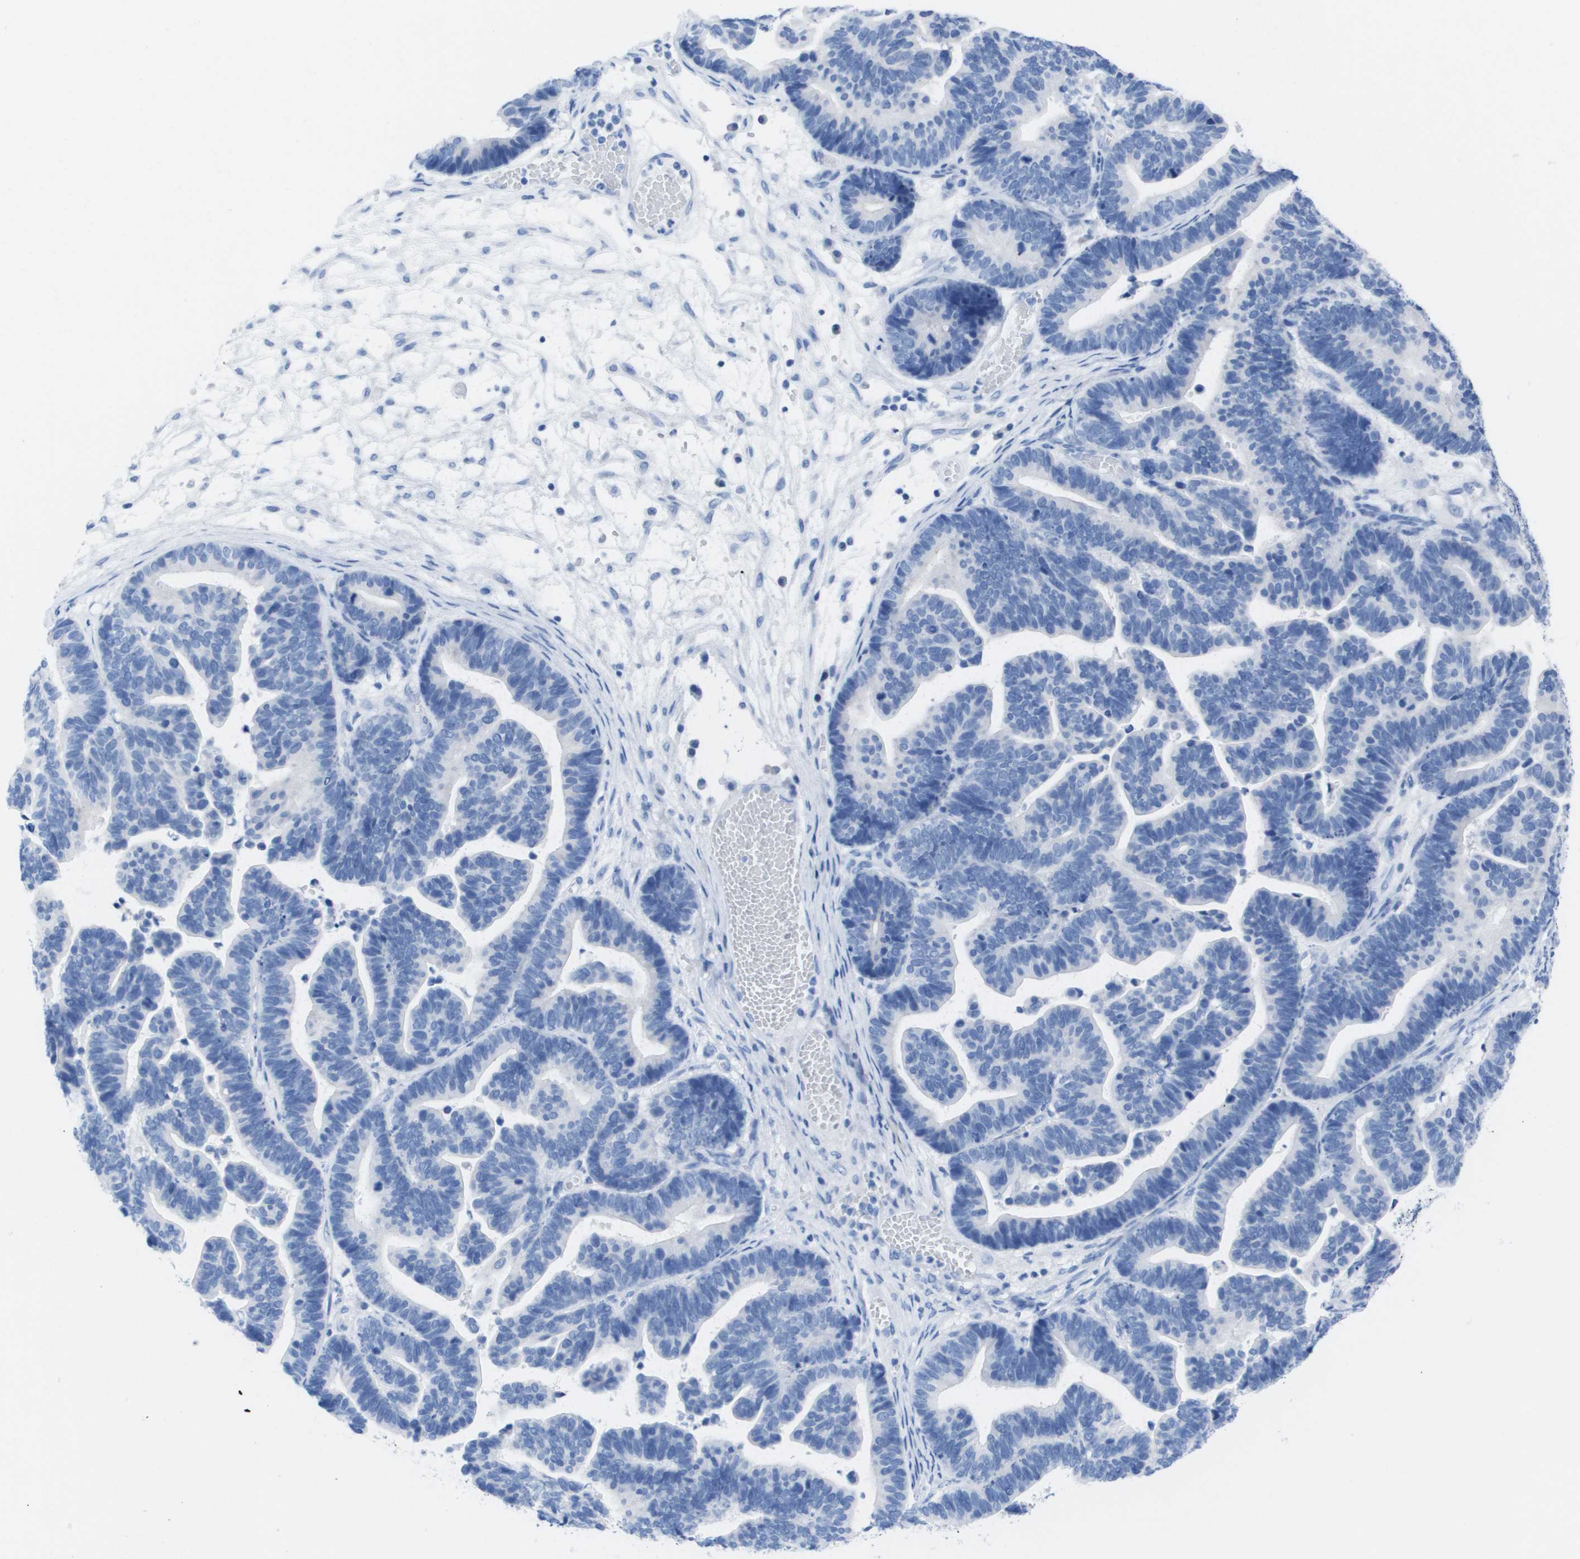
{"staining": {"intensity": "negative", "quantity": "none", "location": "none"}, "tissue": "ovarian cancer", "cell_type": "Tumor cells", "image_type": "cancer", "snomed": [{"axis": "morphology", "description": "Cystadenocarcinoma, serous, NOS"}, {"axis": "topography", "description": "Ovary"}], "caption": "Tumor cells are negative for brown protein staining in ovarian serous cystadenocarcinoma.", "gene": "KCNA3", "patient": {"sex": "female", "age": 56}}